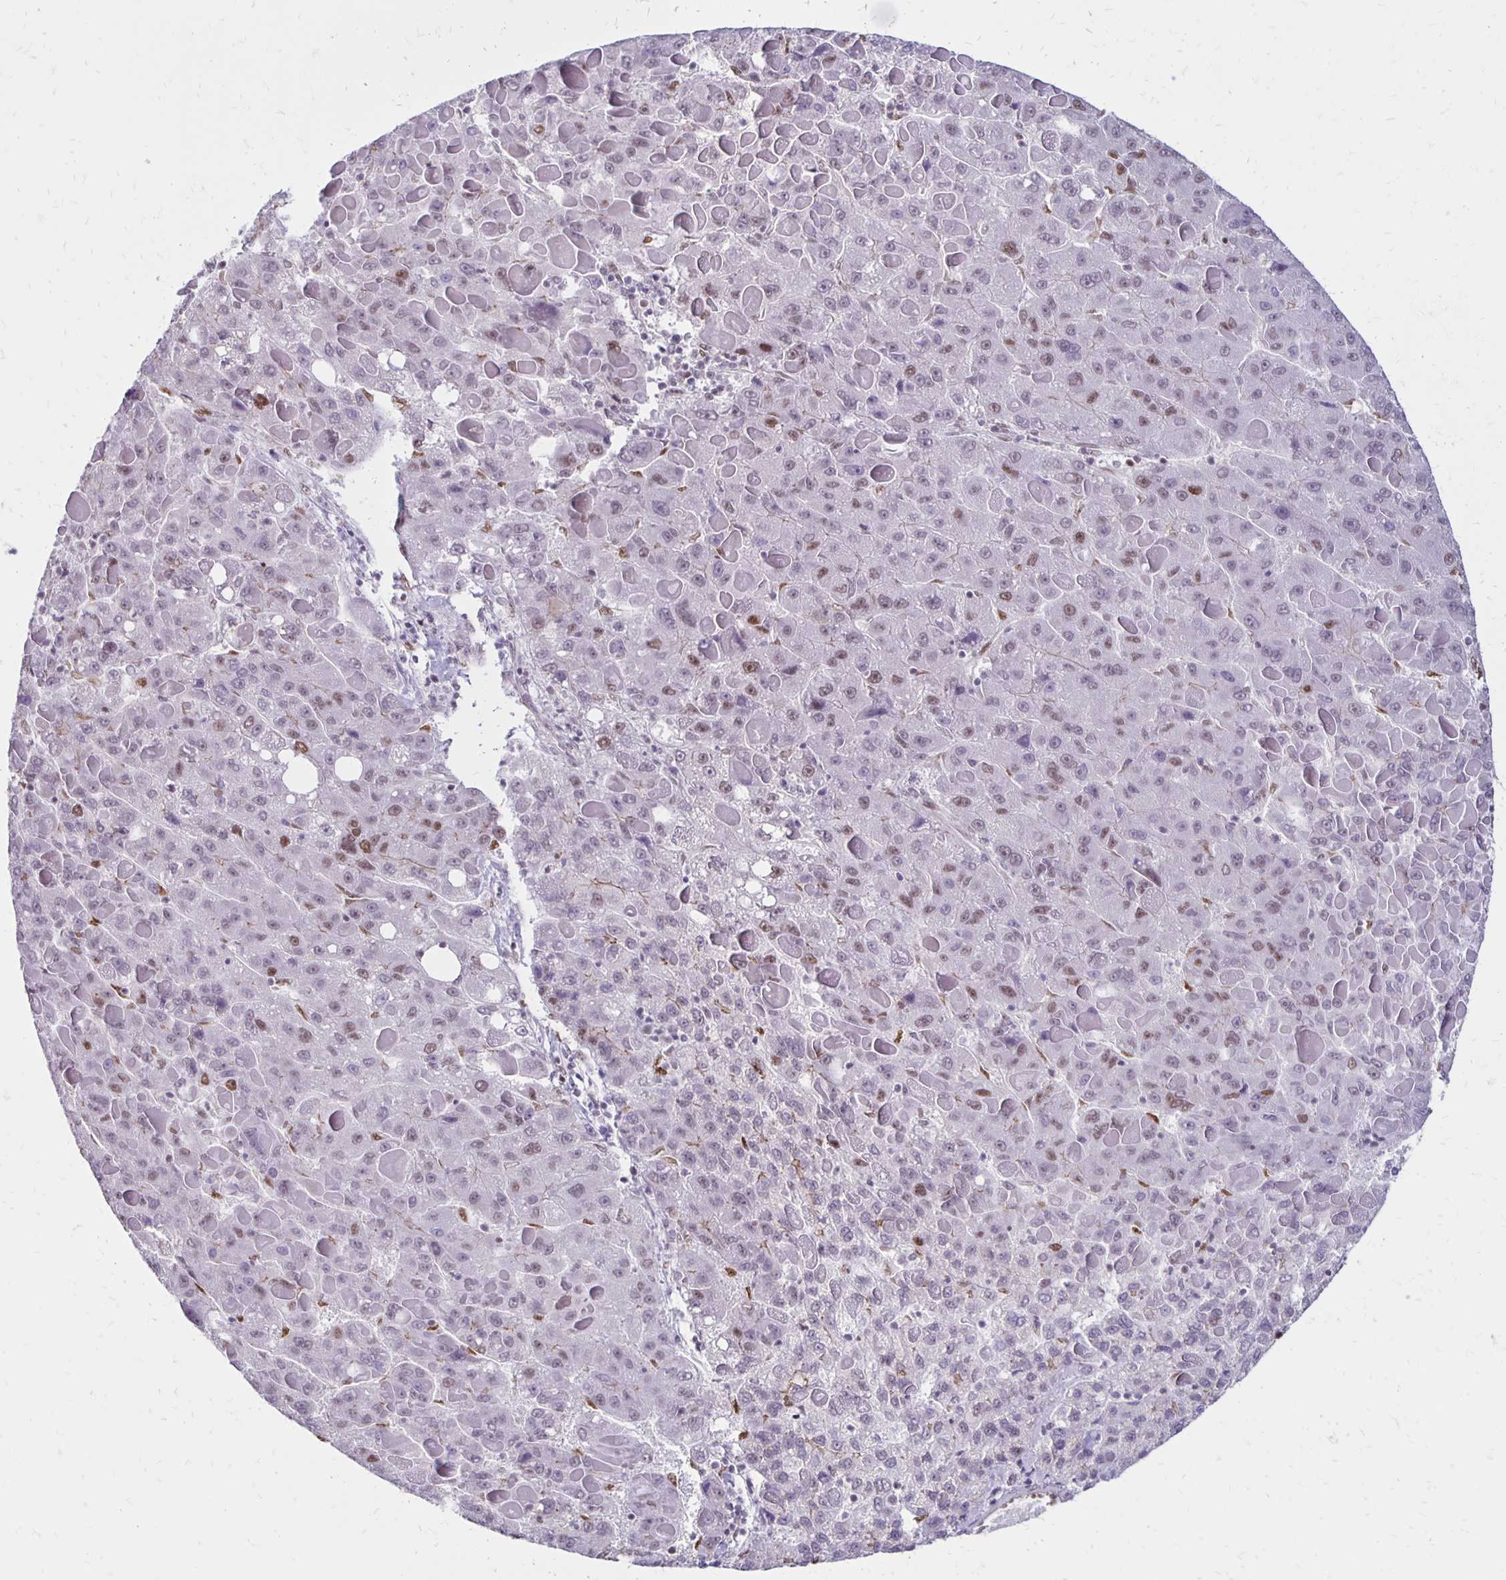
{"staining": {"intensity": "negative", "quantity": "none", "location": "none"}, "tissue": "liver cancer", "cell_type": "Tumor cells", "image_type": "cancer", "snomed": [{"axis": "morphology", "description": "Carcinoma, Hepatocellular, NOS"}, {"axis": "topography", "description": "Liver"}], "caption": "Liver cancer was stained to show a protein in brown. There is no significant staining in tumor cells.", "gene": "DDB2", "patient": {"sex": "female", "age": 82}}